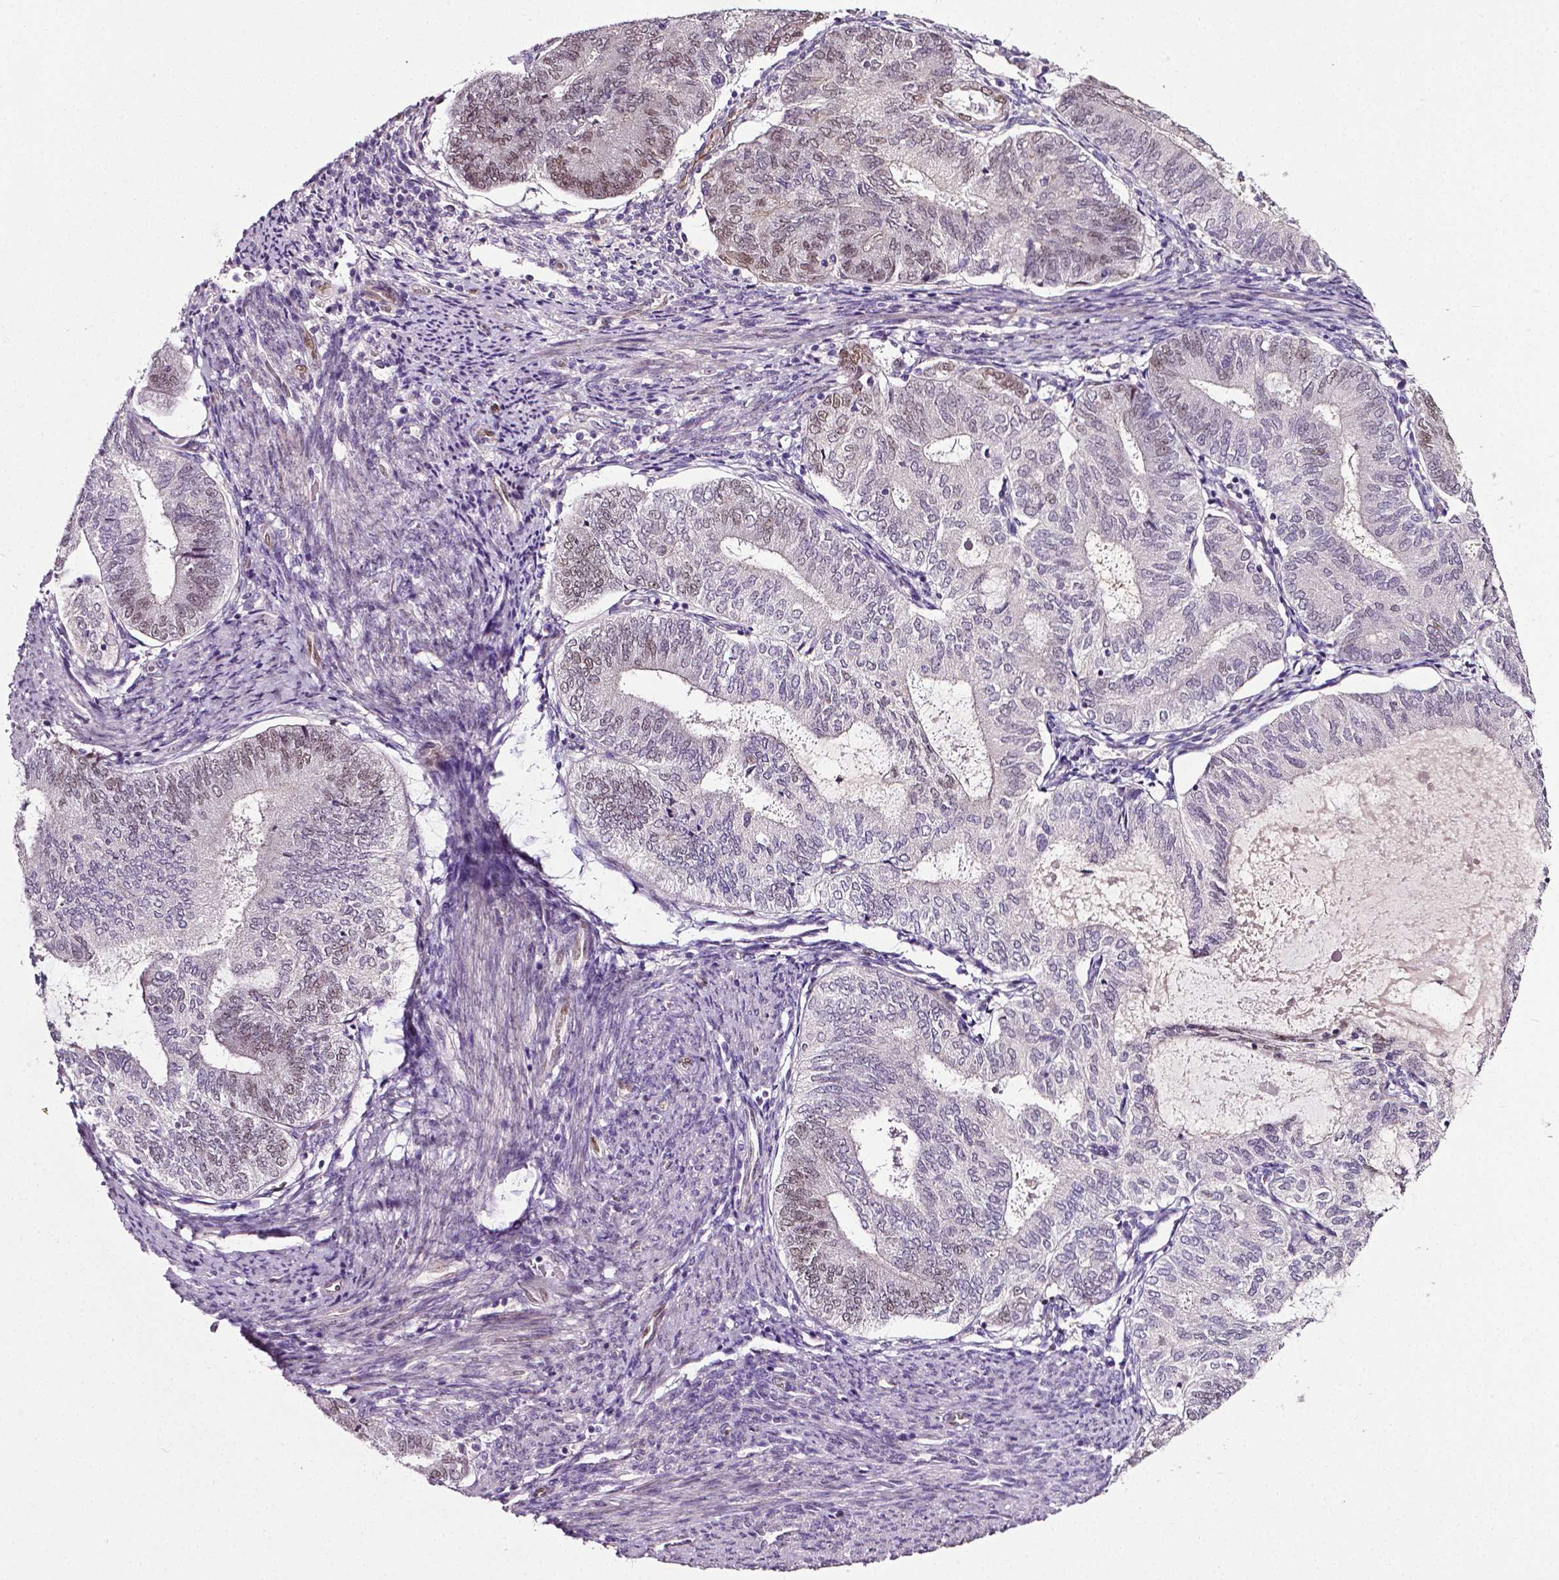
{"staining": {"intensity": "weak", "quantity": "<25%", "location": "nuclear"}, "tissue": "endometrial cancer", "cell_type": "Tumor cells", "image_type": "cancer", "snomed": [{"axis": "morphology", "description": "Adenocarcinoma, NOS"}, {"axis": "topography", "description": "Endometrium"}], "caption": "Tumor cells are negative for protein expression in human endometrial cancer (adenocarcinoma).", "gene": "PTGER3", "patient": {"sex": "female", "age": 65}}